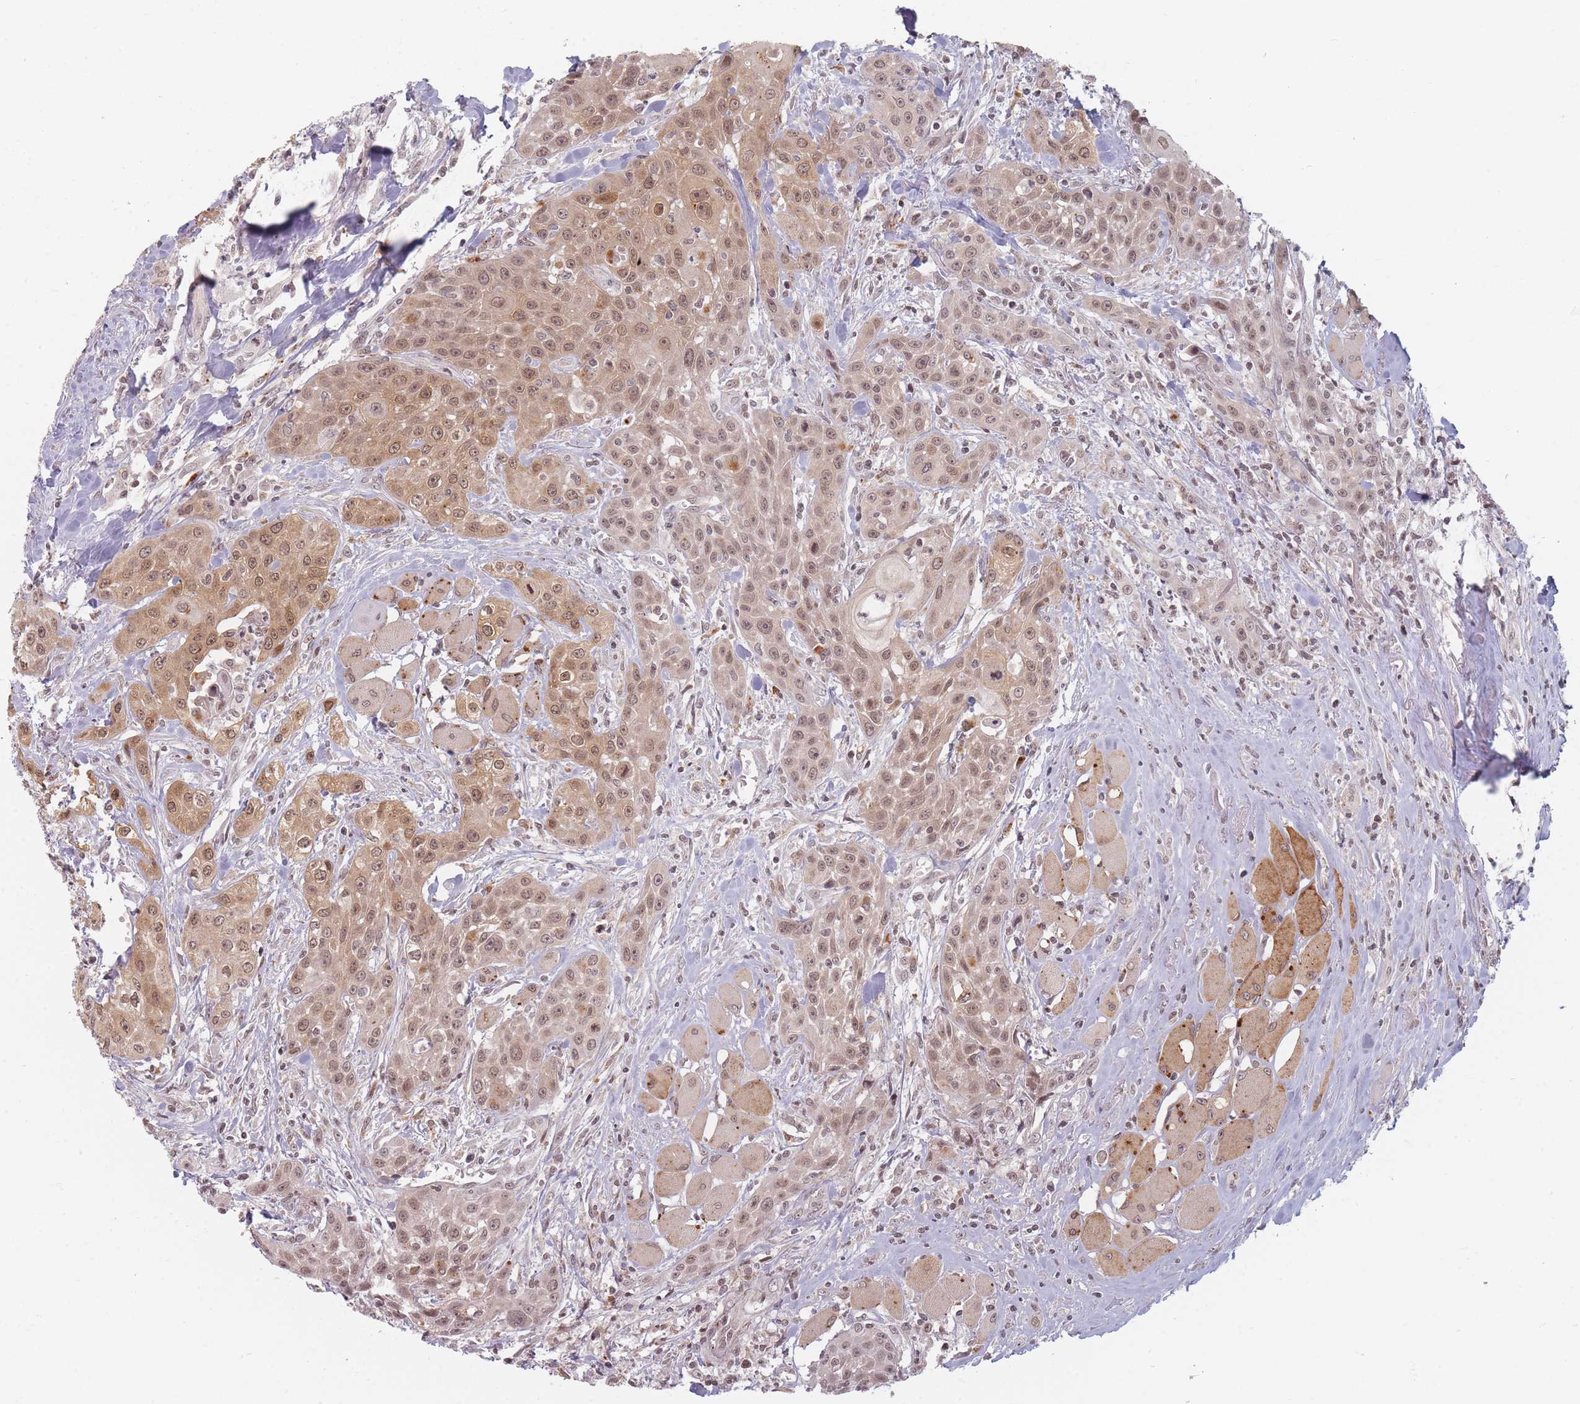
{"staining": {"intensity": "moderate", "quantity": ">75%", "location": "cytoplasmic/membranous,nuclear"}, "tissue": "head and neck cancer", "cell_type": "Tumor cells", "image_type": "cancer", "snomed": [{"axis": "morphology", "description": "Squamous cell carcinoma, NOS"}, {"axis": "topography", "description": "Oral tissue"}, {"axis": "topography", "description": "Head-Neck"}], "caption": "Protein expression analysis of head and neck squamous cell carcinoma reveals moderate cytoplasmic/membranous and nuclear positivity in about >75% of tumor cells.", "gene": "SPATA45", "patient": {"sex": "female", "age": 82}}